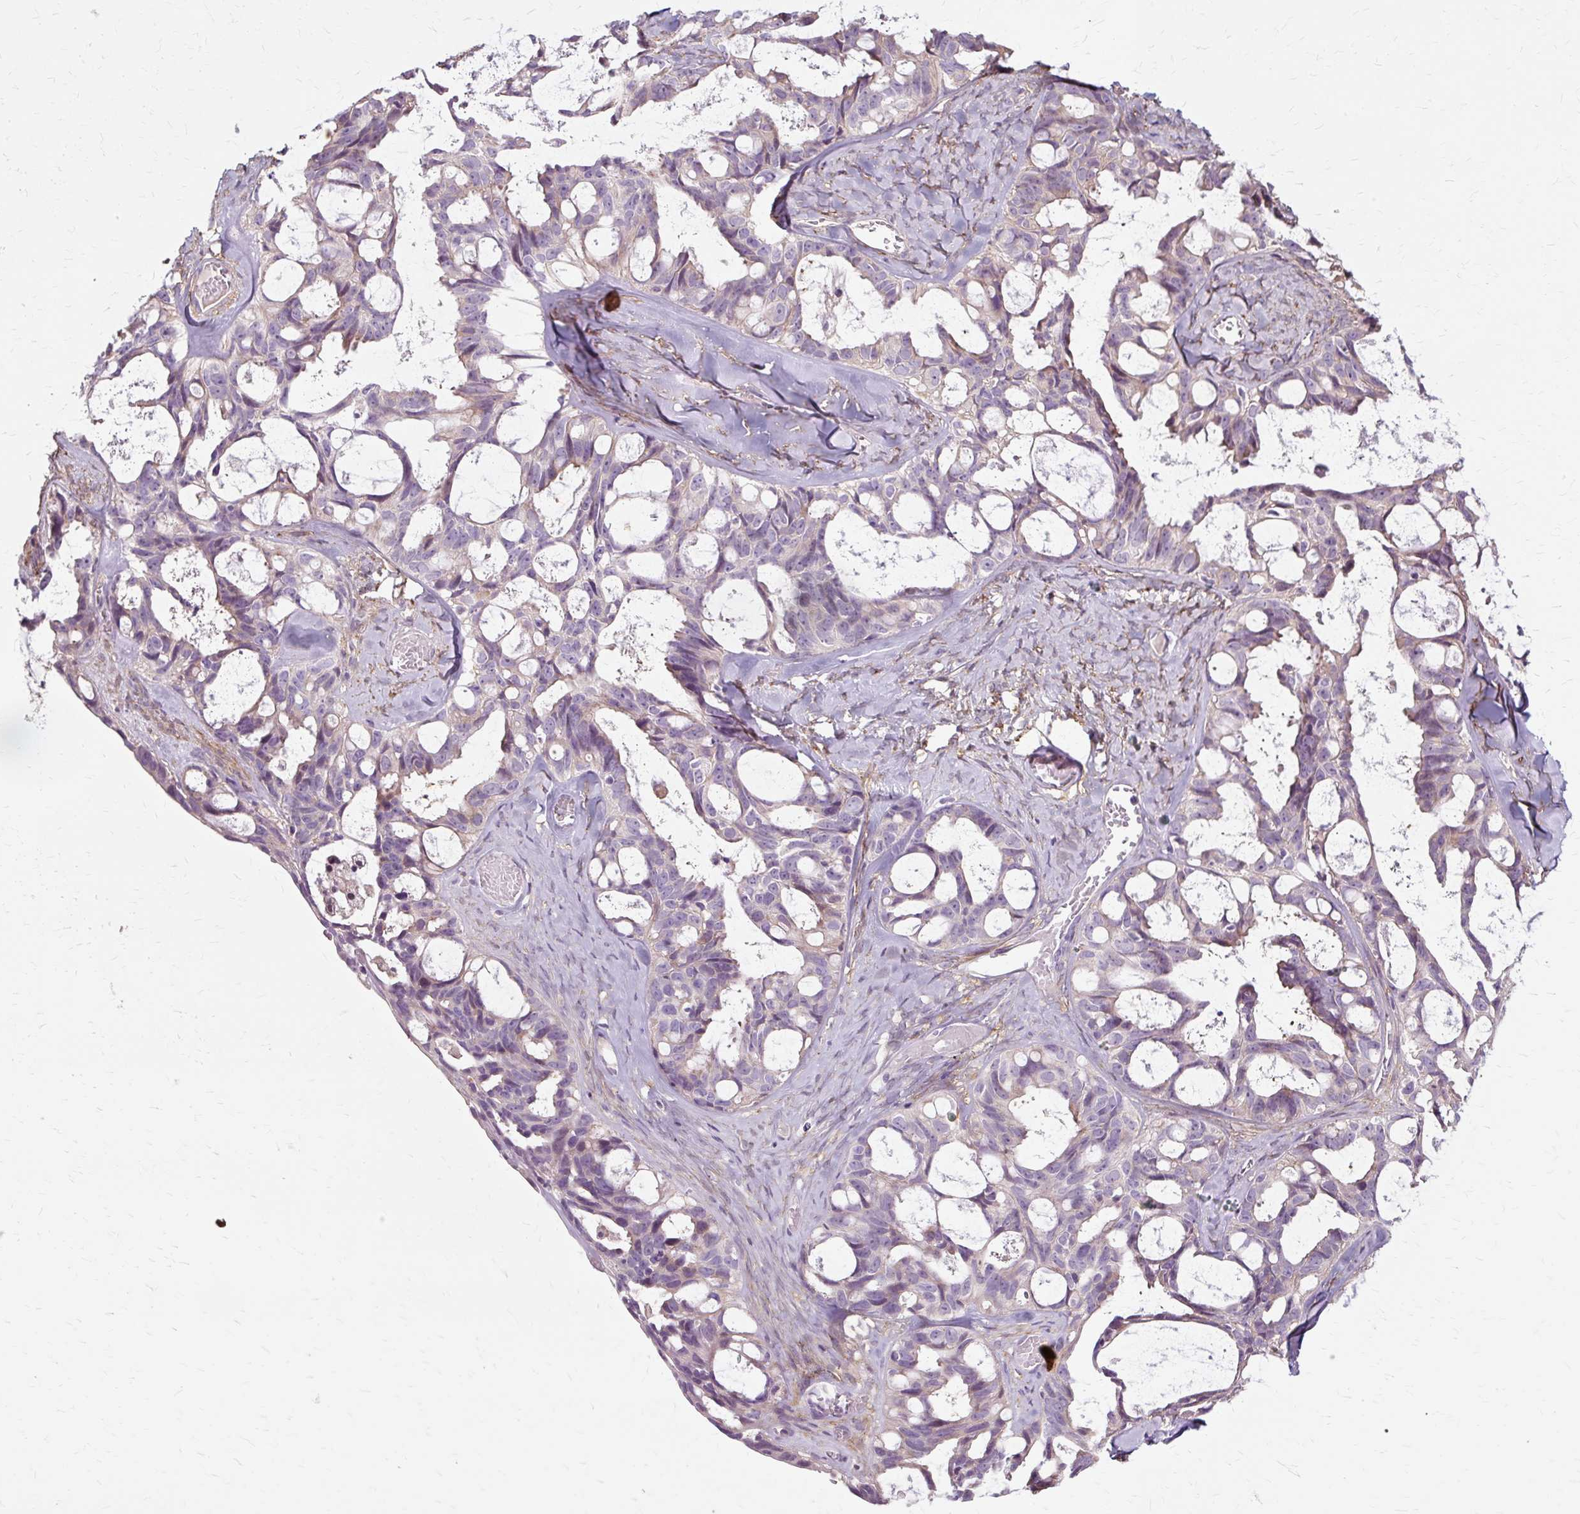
{"staining": {"intensity": "negative", "quantity": "none", "location": "none"}, "tissue": "ovarian cancer", "cell_type": "Tumor cells", "image_type": "cancer", "snomed": [{"axis": "morphology", "description": "Cystadenocarcinoma, serous, NOS"}, {"axis": "topography", "description": "Ovary"}], "caption": "This is an IHC image of human ovarian serous cystadenocarcinoma. There is no staining in tumor cells.", "gene": "TSPAN8", "patient": {"sex": "female", "age": 69}}